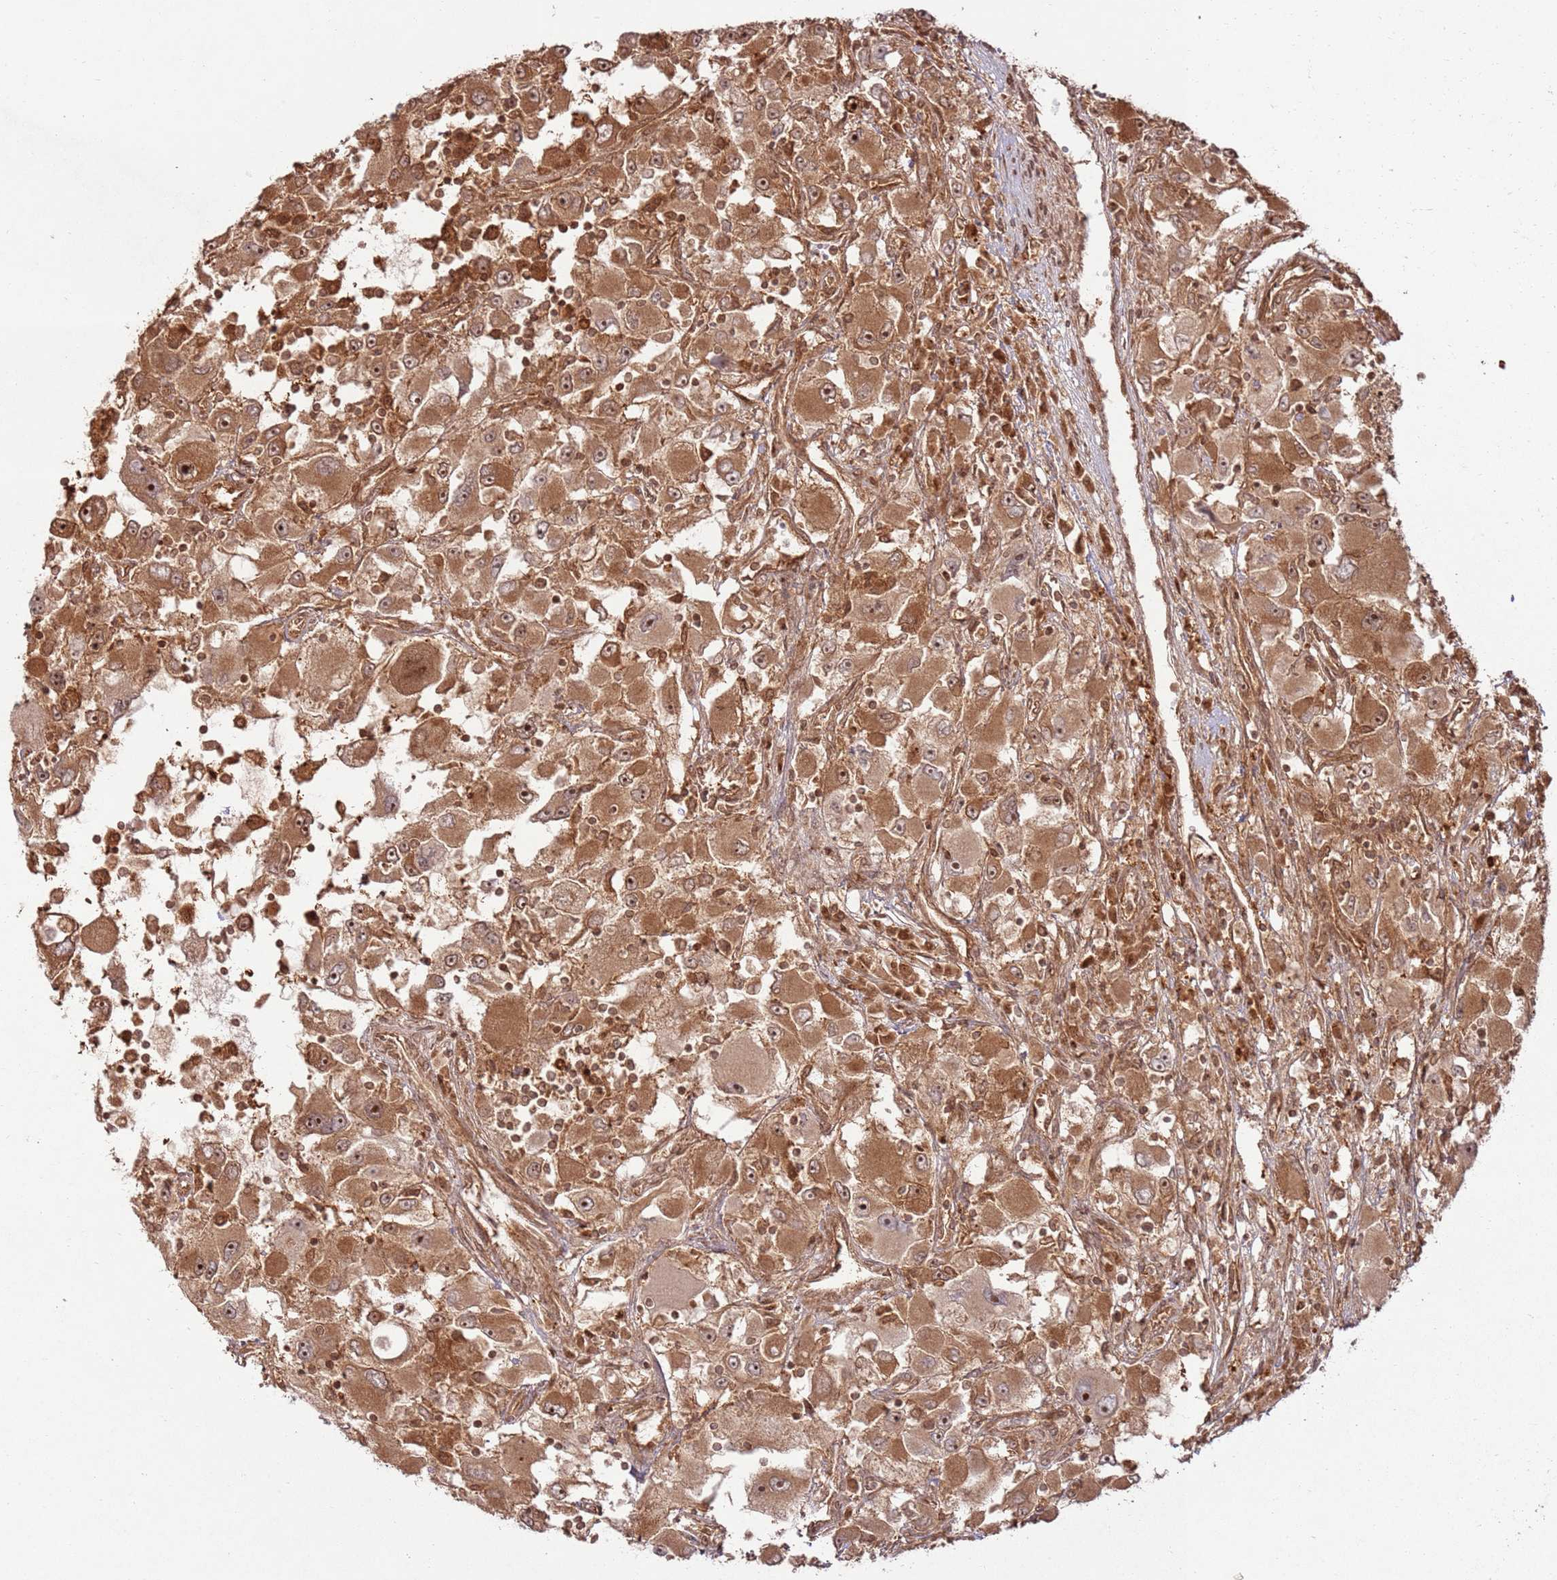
{"staining": {"intensity": "moderate", "quantity": ">75%", "location": "cytoplasmic/membranous,nuclear"}, "tissue": "renal cancer", "cell_type": "Tumor cells", "image_type": "cancer", "snomed": [{"axis": "morphology", "description": "Adenocarcinoma, NOS"}, {"axis": "topography", "description": "Kidney"}], "caption": "A micrograph showing moderate cytoplasmic/membranous and nuclear positivity in approximately >75% of tumor cells in renal cancer, as visualized by brown immunohistochemical staining.", "gene": "TBC1D13", "patient": {"sex": "female", "age": 52}}